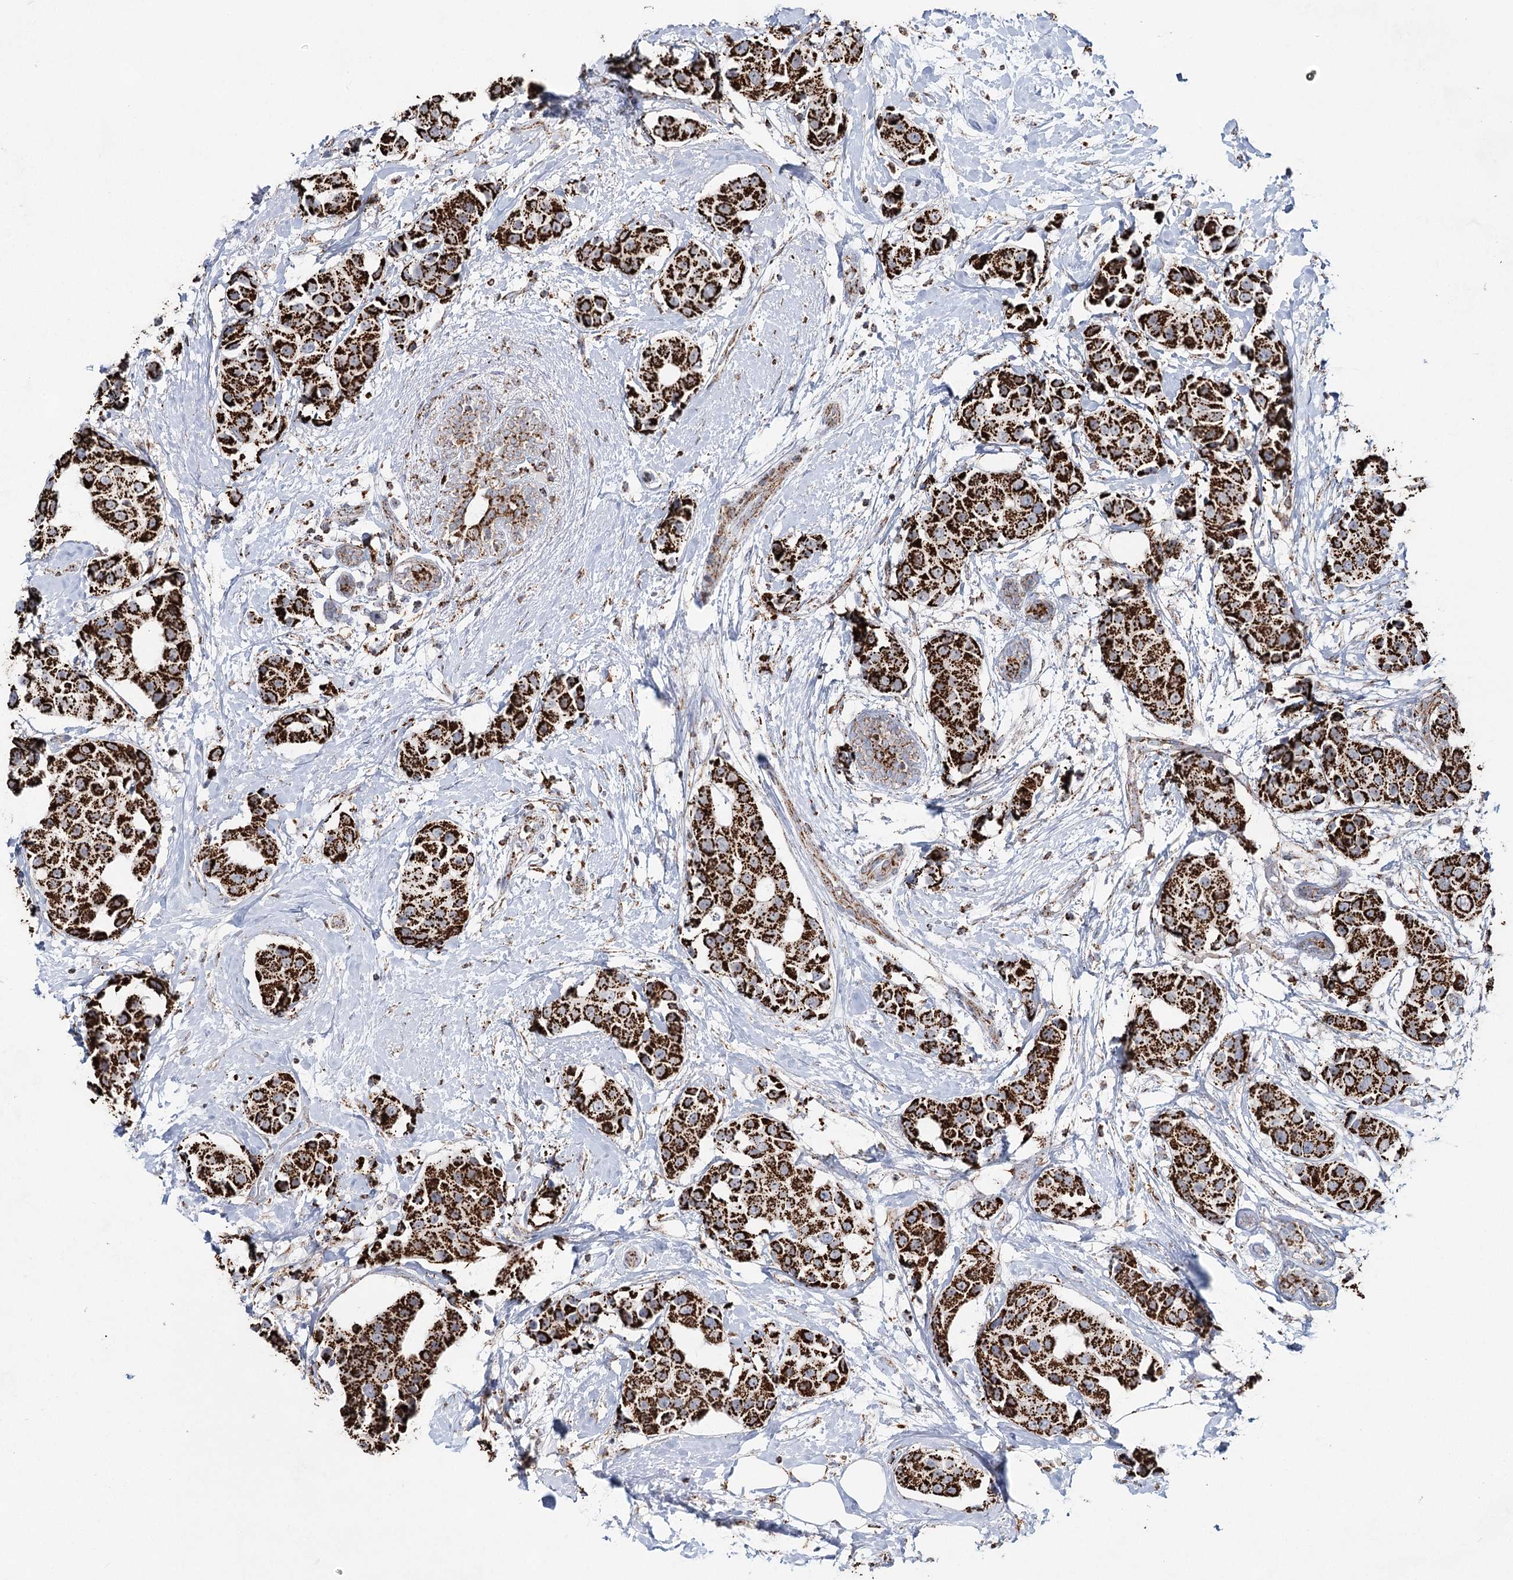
{"staining": {"intensity": "strong", "quantity": ">75%", "location": "cytoplasmic/membranous"}, "tissue": "breast cancer", "cell_type": "Tumor cells", "image_type": "cancer", "snomed": [{"axis": "morphology", "description": "Normal tissue, NOS"}, {"axis": "morphology", "description": "Duct carcinoma"}, {"axis": "topography", "description": "Breast"}], "caption": "DAB (3,3'-diaminobenzidine) immunohistochemical staining of invasive ductal carcinoma (breast) exhibits strong cytoplasmic/membranous protein positivity in approximately >75% of tumor cells.", "gene": "CWF19L1", "patient": {"sex": "female", "age": 39}}